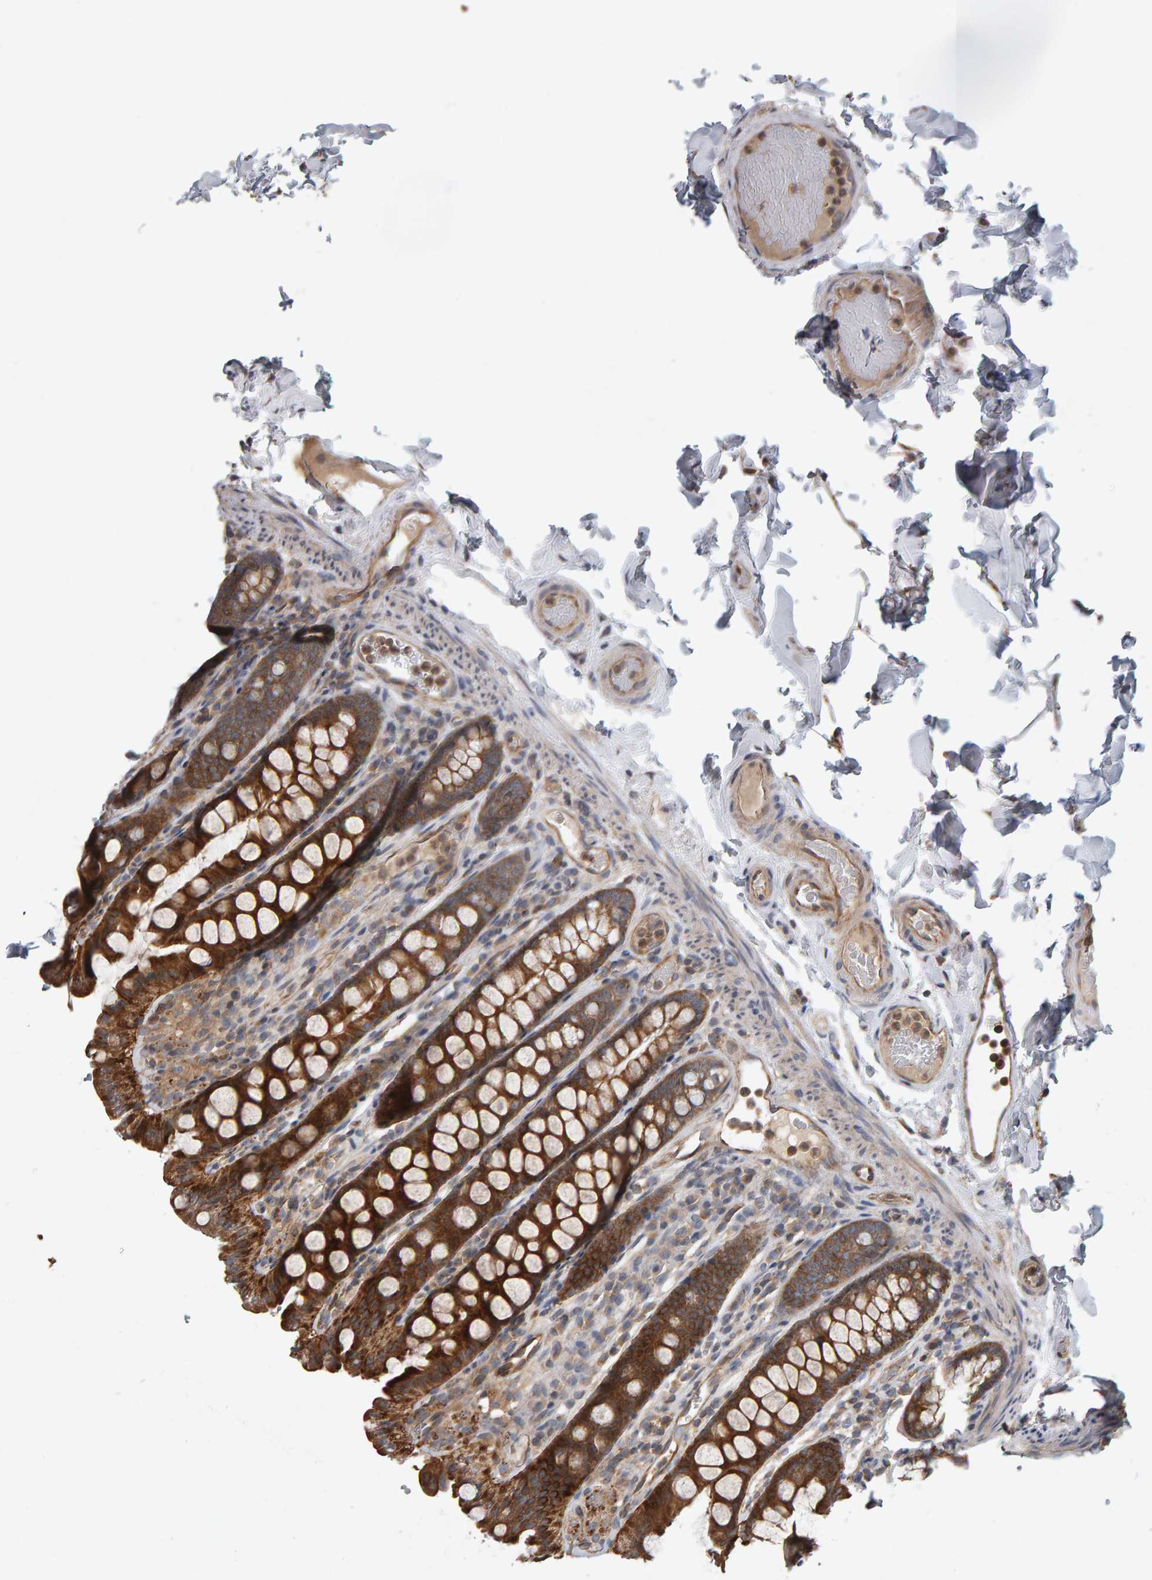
{"staining": {"intensity": "weak", "quantity": ">75%", "location": "cytoplasmic/membranous"}, "tissue": "colon", "cell_type": "Endothelial cells", "image_type": "normal", "snomed": [{"axis": "morphology", "description": "Normal tissue, NOS"}, {"axis": "topography", "description": "Colon"}, {"axis": "topography", "description": "Peripheral nerve tissue"}], "caption": "Colon stained with DAB immunohistochemistry displays low levels of weak cytoplasmic/membranous positivity in about >75% of endothelial cells. The protein of interest is shown in brown color, while the nuclei are stained blue.", "gene": "C9orf72", "patient": {"sex": "female", "age": 61}}